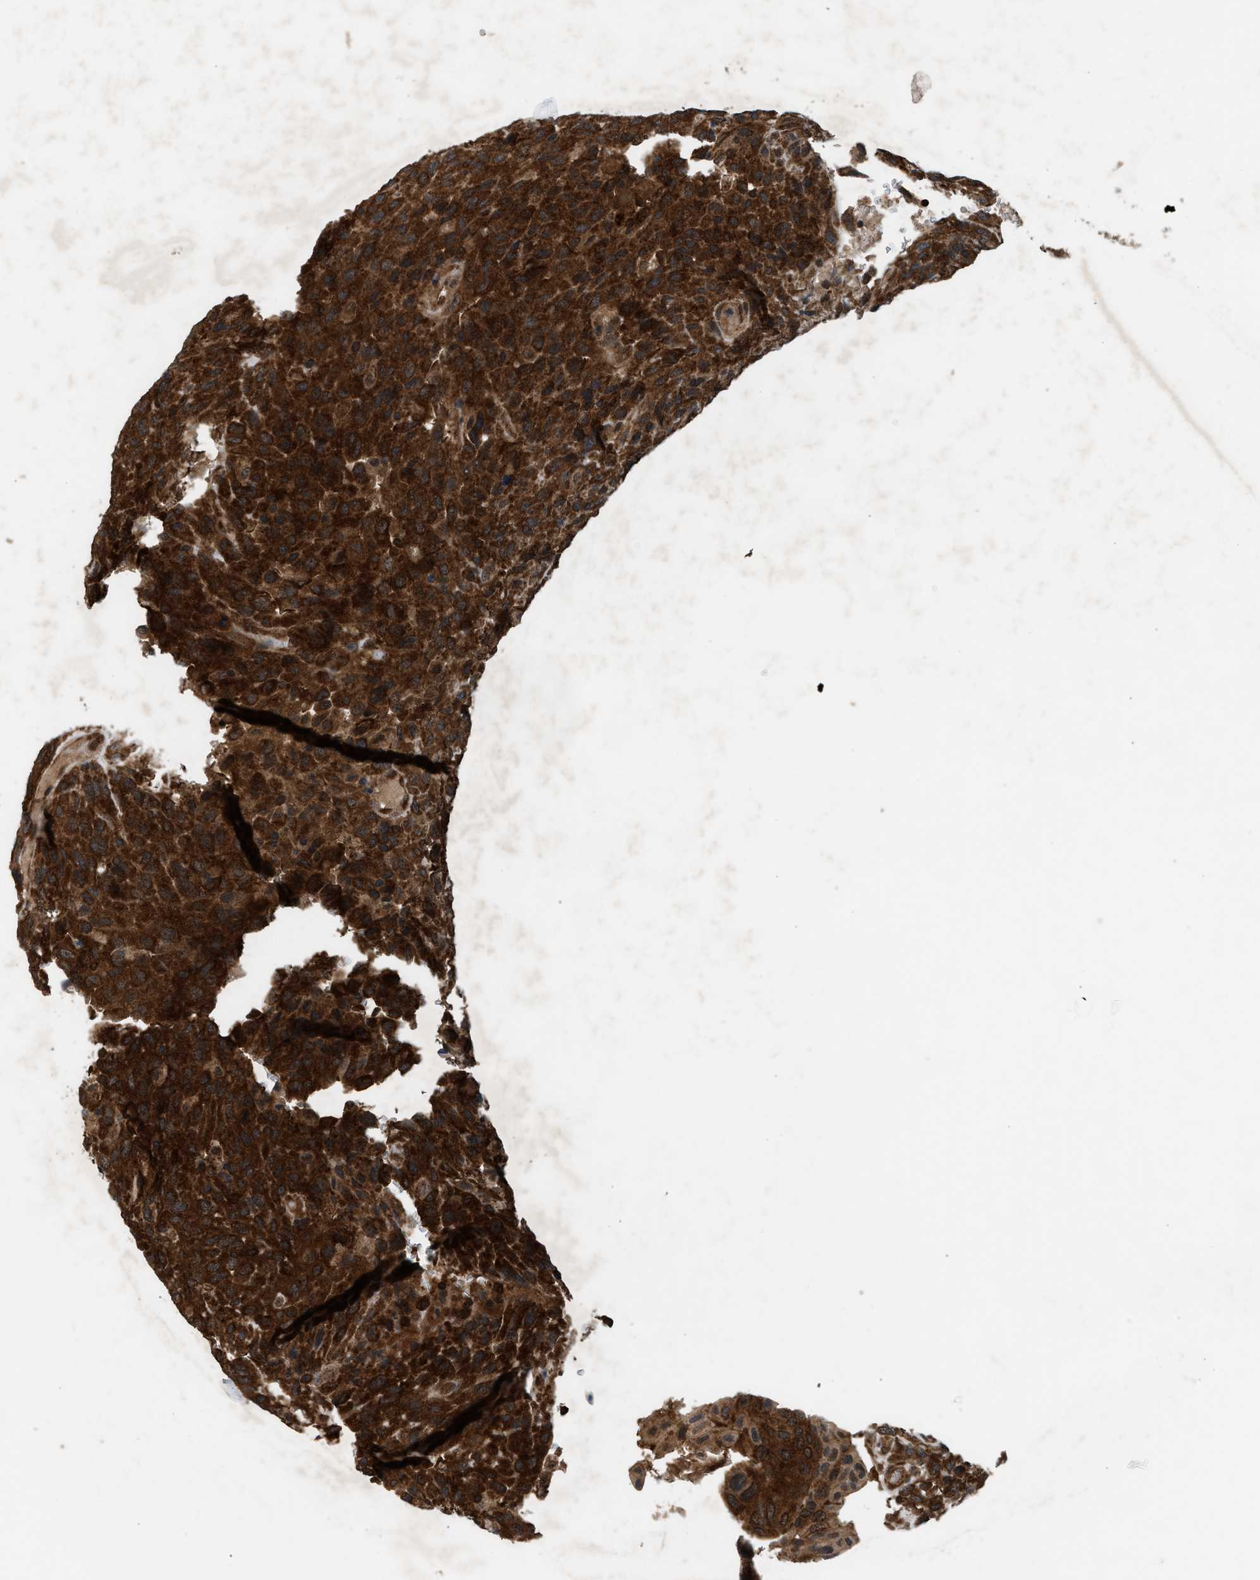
{"staining": {"intensity": "strong", "quantity": ">75%", "location": "cytoplasmic/membranous"}, "tissue": "urothelial cancer", "cell_type": "Tumor cells", "image_type": "cancer", "snomed": [{"axis": "morphology", "description": "Urothelial carcinoma, High grade"}, {"axis": "topography", "description": "Urinary bladder"}], "caption": "IHC histopathology image of urothelial carcinoma (high-grade) stained for a protein (brown), which exhibits high levels of strong cytoplasmic/membranous staining in approximately >75% of tumor cells.", "gene": "OXSR1", "patient": {"sex": "male", "age": 66}}